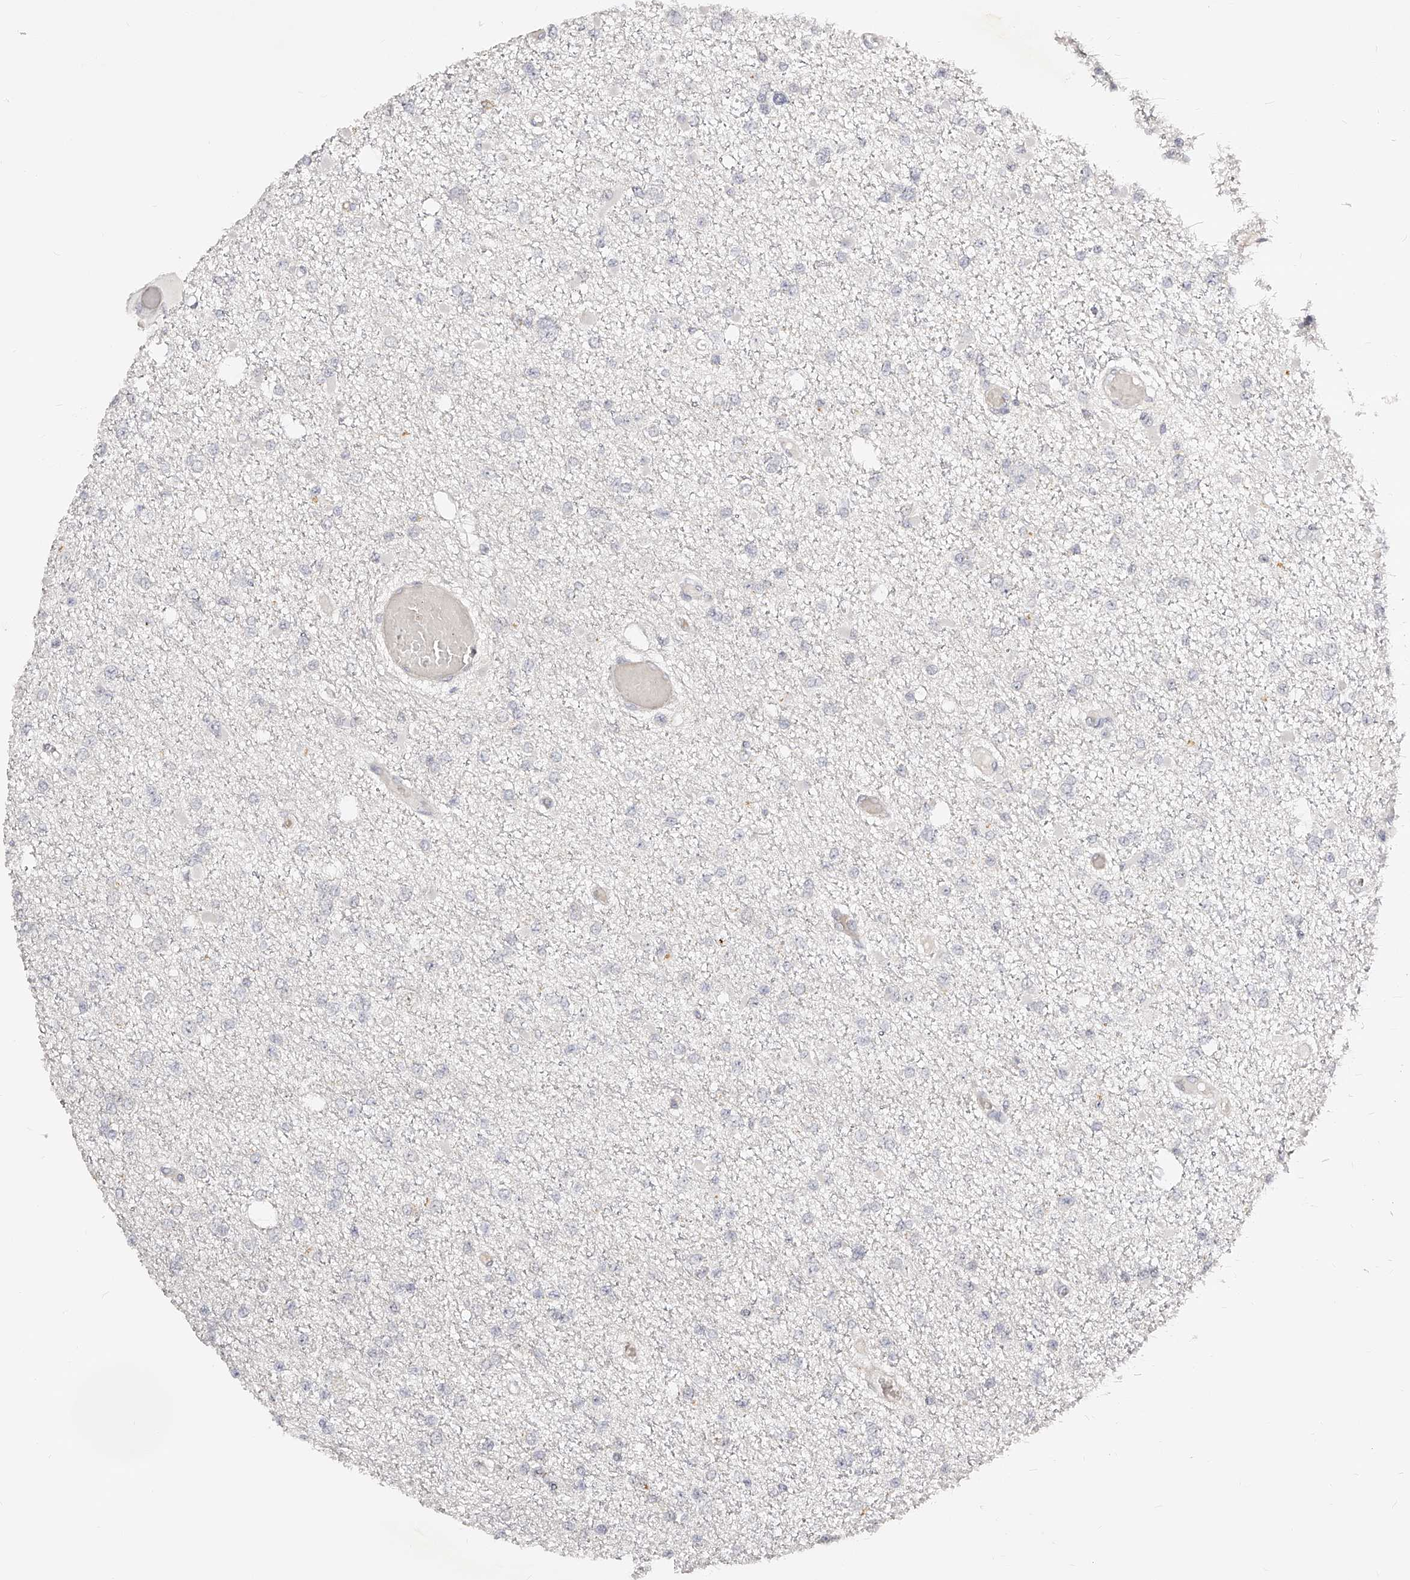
{"staining": {"intensity": "negative", "quantity": "none", "location": "none"}, "tissue": "glioma", "cell_type": "Tumor cells", "image_type": "cancer", "snomed": [{"axis": "morphology", "description": "Glioma, malignant, Low grade"}, {"axis": "topography", "description": "Brain"}], "caption": "IHC photomicrograph of neoplastic tissue: malignant glioma (low-grade) stained with DAB (3,3'-diaminobenzidine) displays no significant protein staining in tumor cells.", "gene": "ZNF789", "patient": {"sex": "female", "age": 22}}